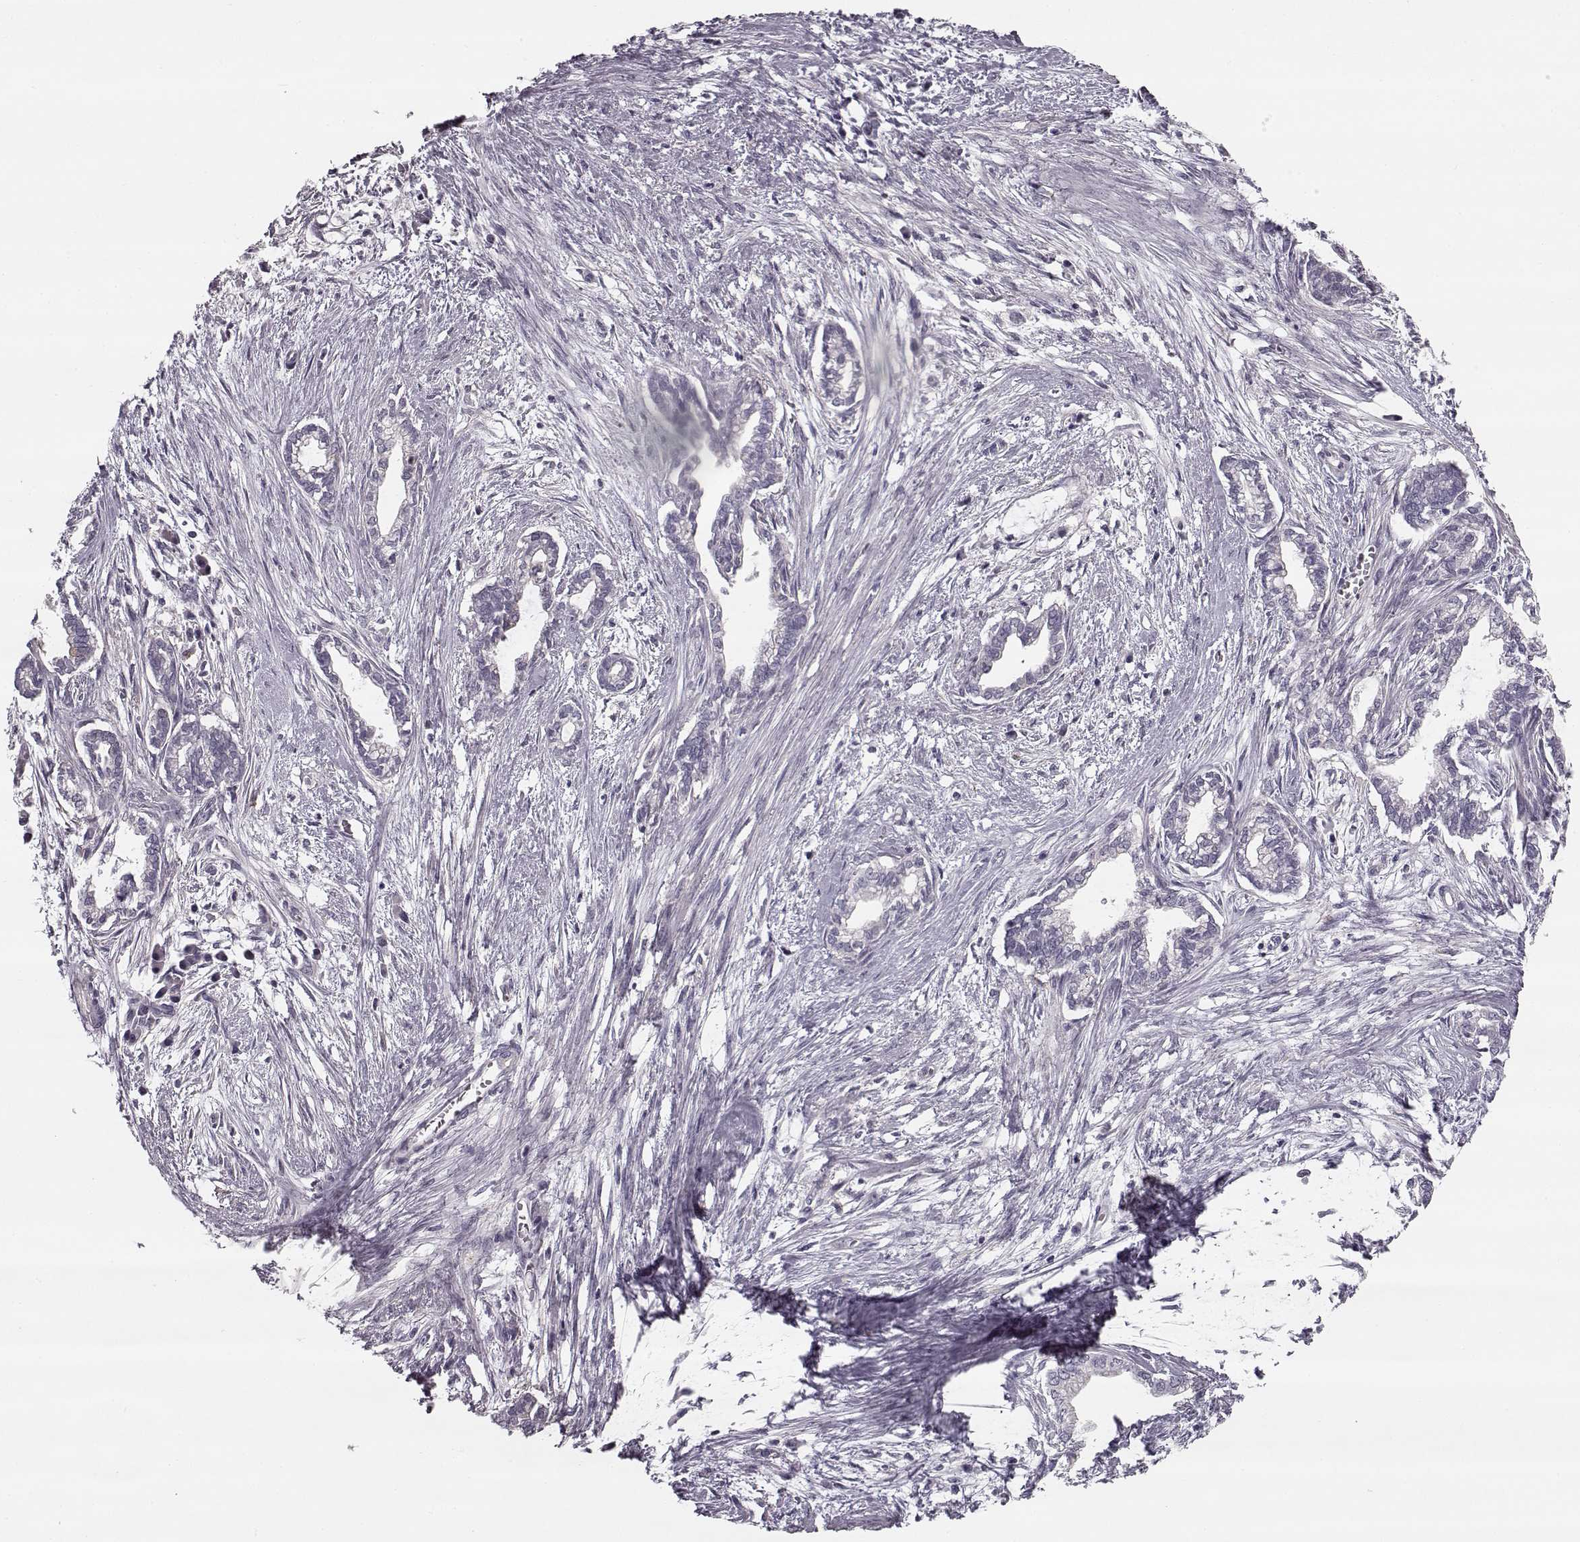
{"staining": {"intensity": "negative", "quantity": "none", "location": "none"}, "tissue": "cervical cancer", "cell_type": "Tumor cells", "image_type": "cancer", "snomed": [{"axis": "morphology", "description": "Adenocarcinoma, NOS"}, {"axis": "topography", "description": "Cervix"}], "caption": "Micrograph shows no protein expression in tumor cells of cervical cancer tissue.", "gene": "HMMR", "patient": {"sex": "female", "age": 62}}